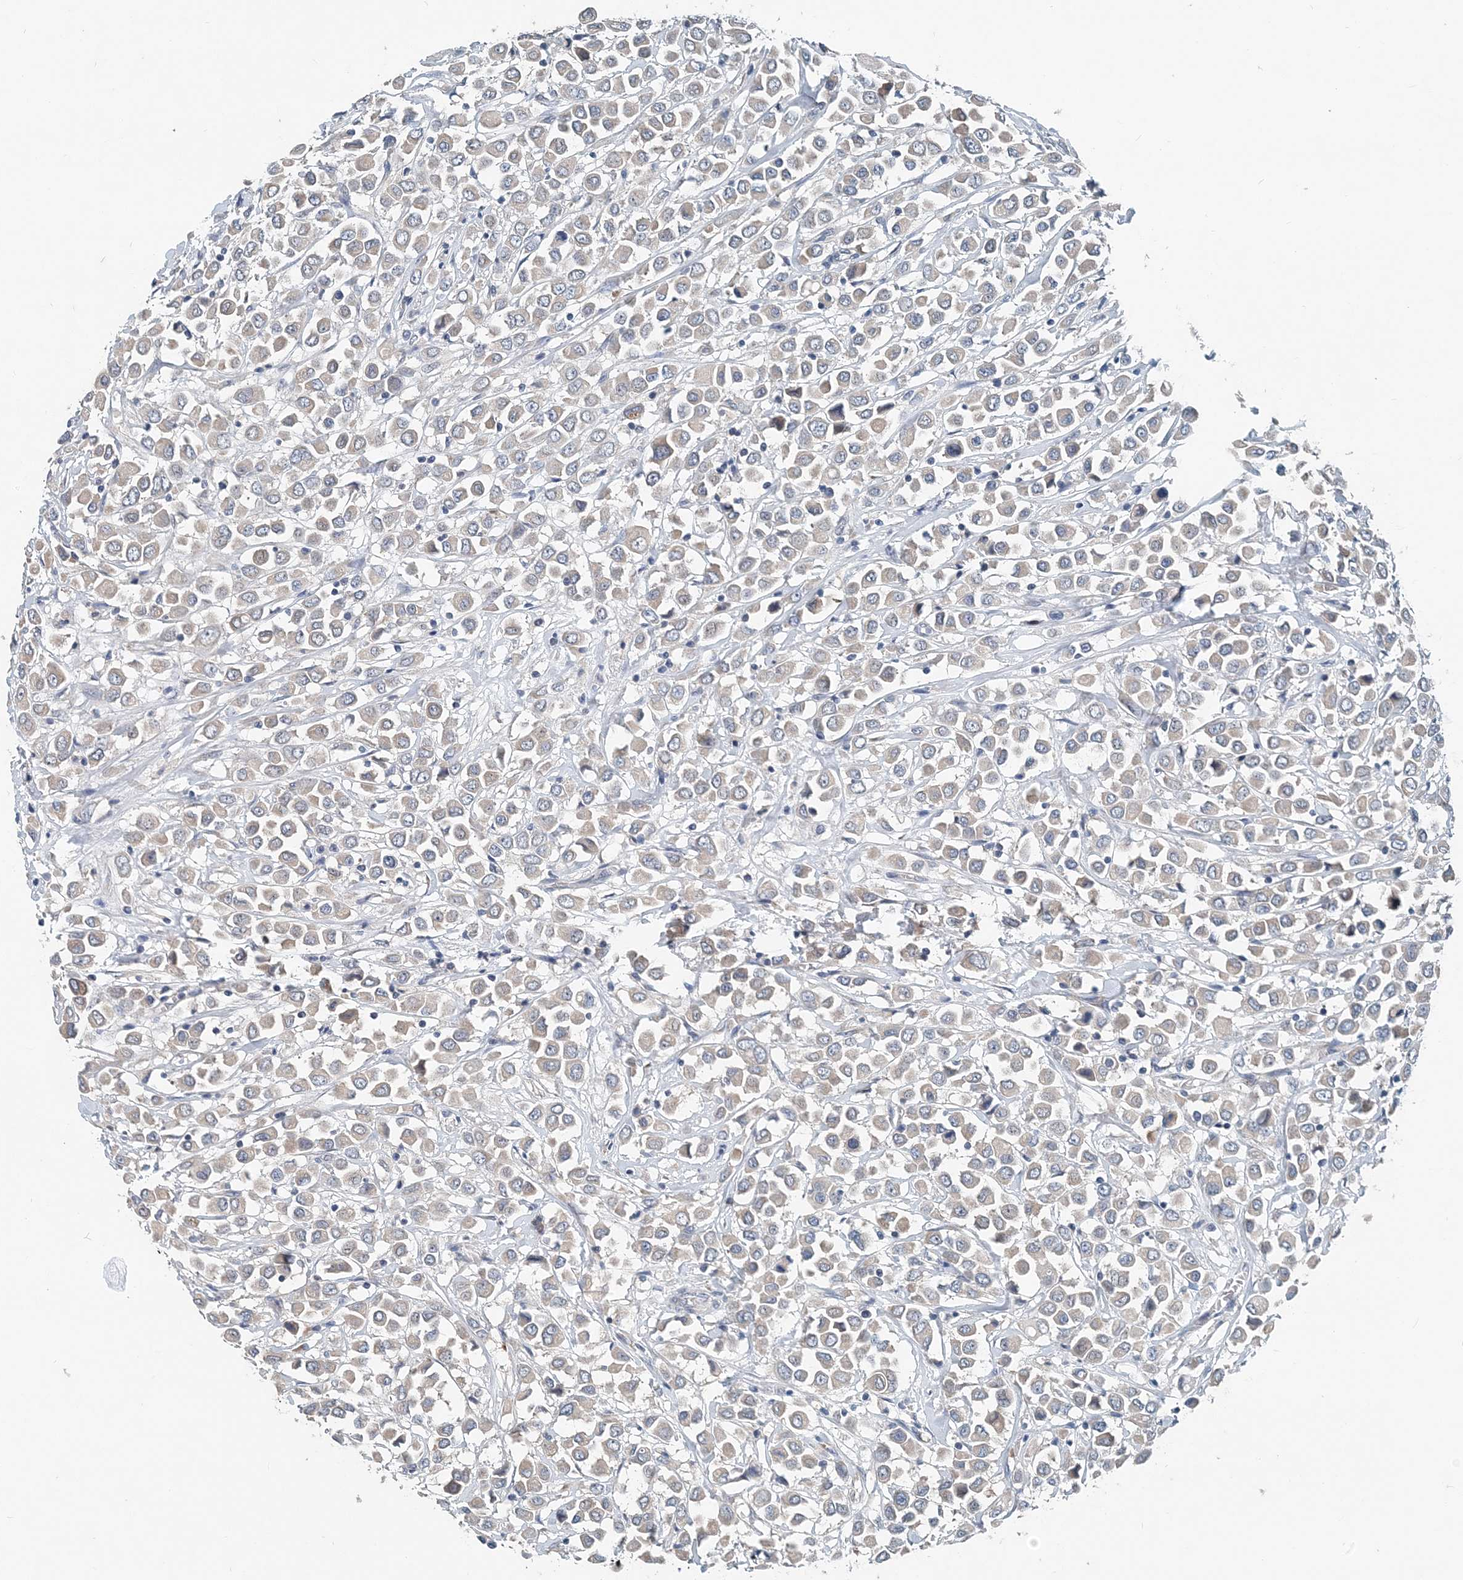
{"staining": {"intensity": "weak", "quantity": "<25%", "location": "cytoplasmic/membranous"}, "tissue": "breast cancer", "cell_type": "Tumor cells", "image_type": "cancer", "snomed": [{"axis": "morphology", "description": "Duct carcinoma"}, {"axis": "topography", "description": "Breast"}], "caption": "Tumor cells are negative for protein expression in human invasive ductal carcinoma (breast). The staining is performed using DAB (3,3'-diaminobenzidine) brown chromogen with nuclei counter-stained in using hematoxylin.", "gene": "EEF1A2", "patient": {"sex": "female", "age": 61}}